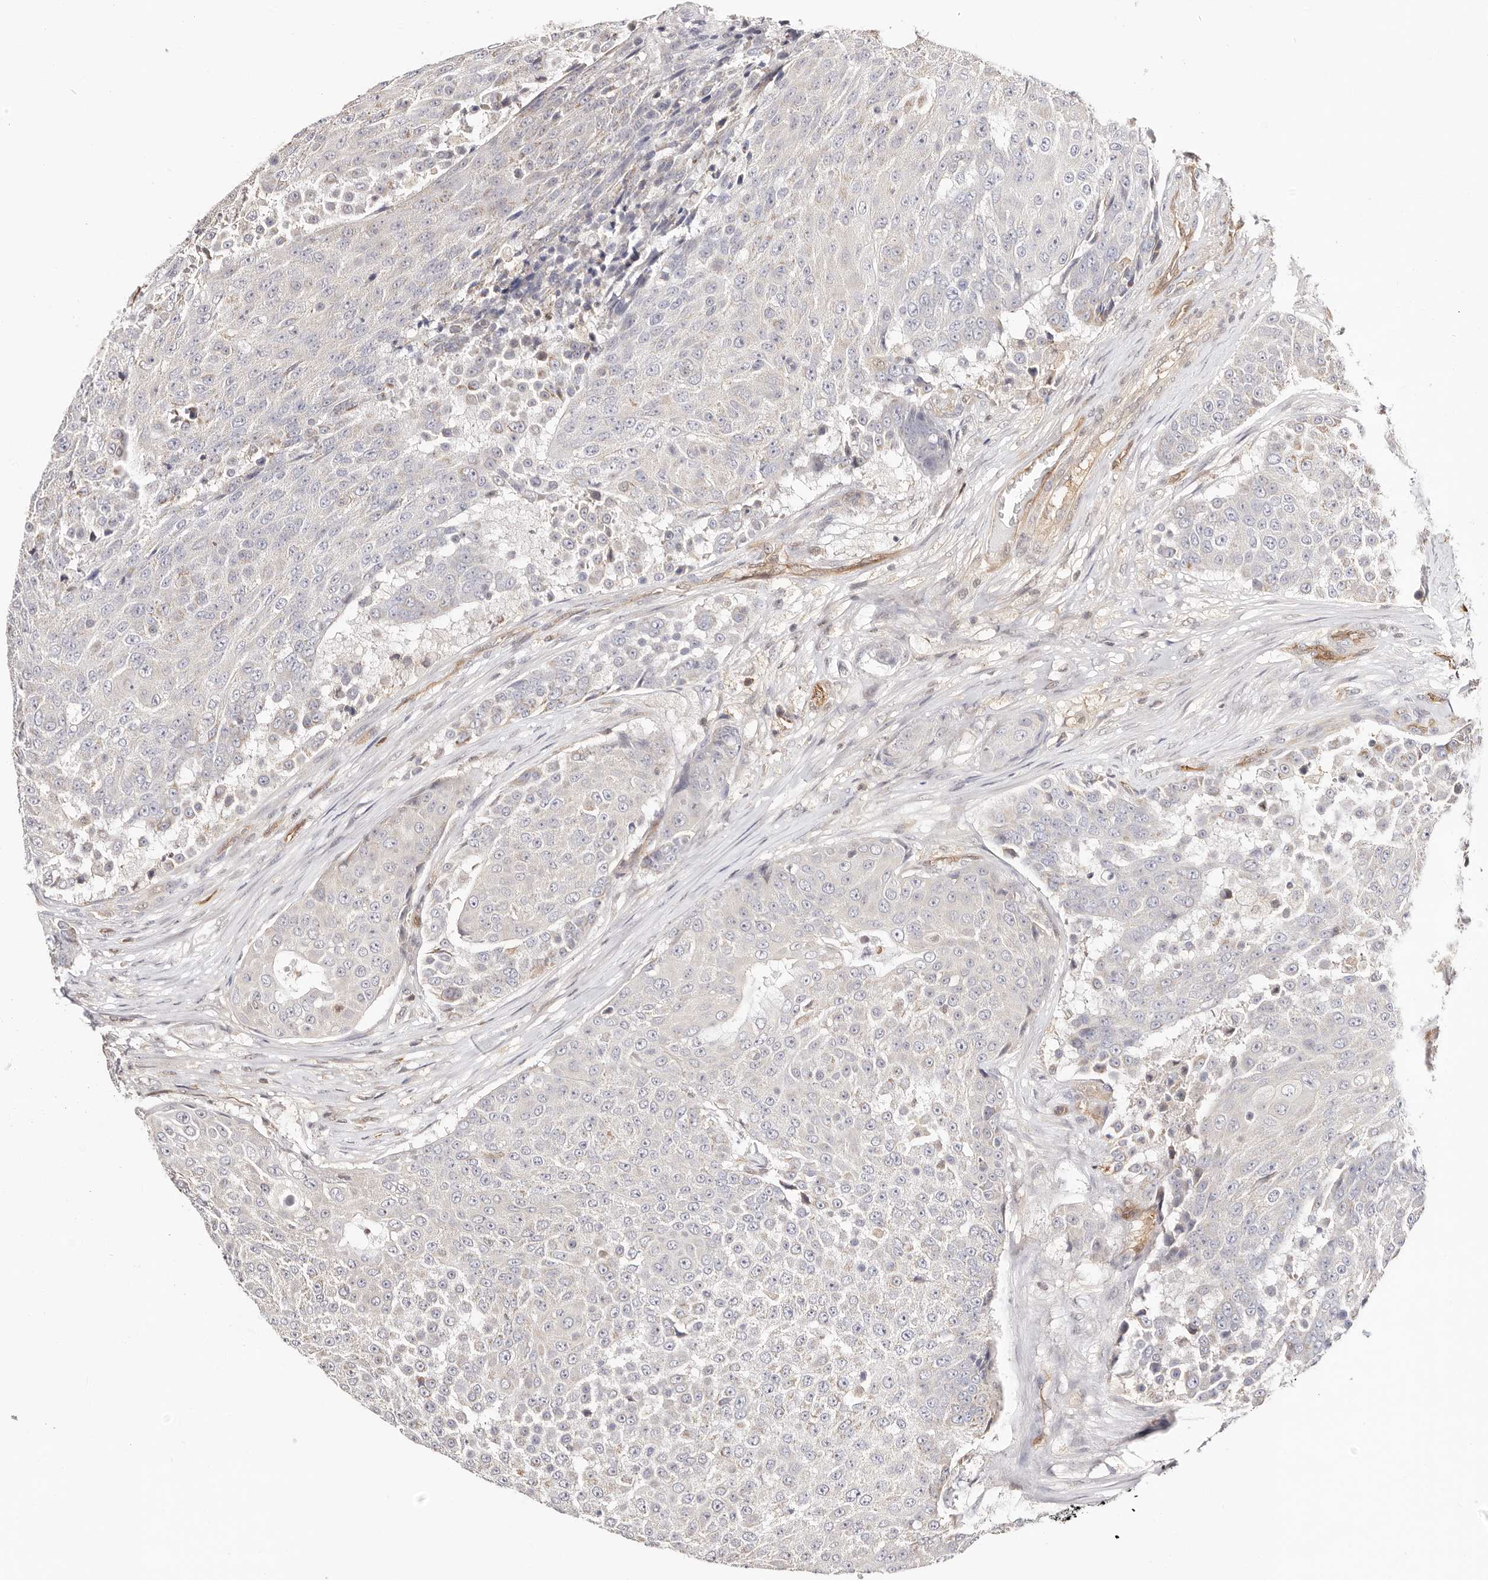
{"staining": {"intensity": "negative", "quantity": "none", "location": "none"}, "tissue": "urothelial cancer", "cell_type": "Tumor cells", "image_type": "cancer", "snomed": [{"axis": "morphology", "description": "Urothelial carcinoma, High grade"}, {"axis": "topography", "description": "Urinary bladder"}], "caption": "Immunohistochemistry (IHC) histopathology image of human urothelial carcinoma (high-grade) stained for a protein (brown), which reveals no staining in tumor cells.", "gene": "STAT5A", "patient": {"sex": "female", "age": 63}}